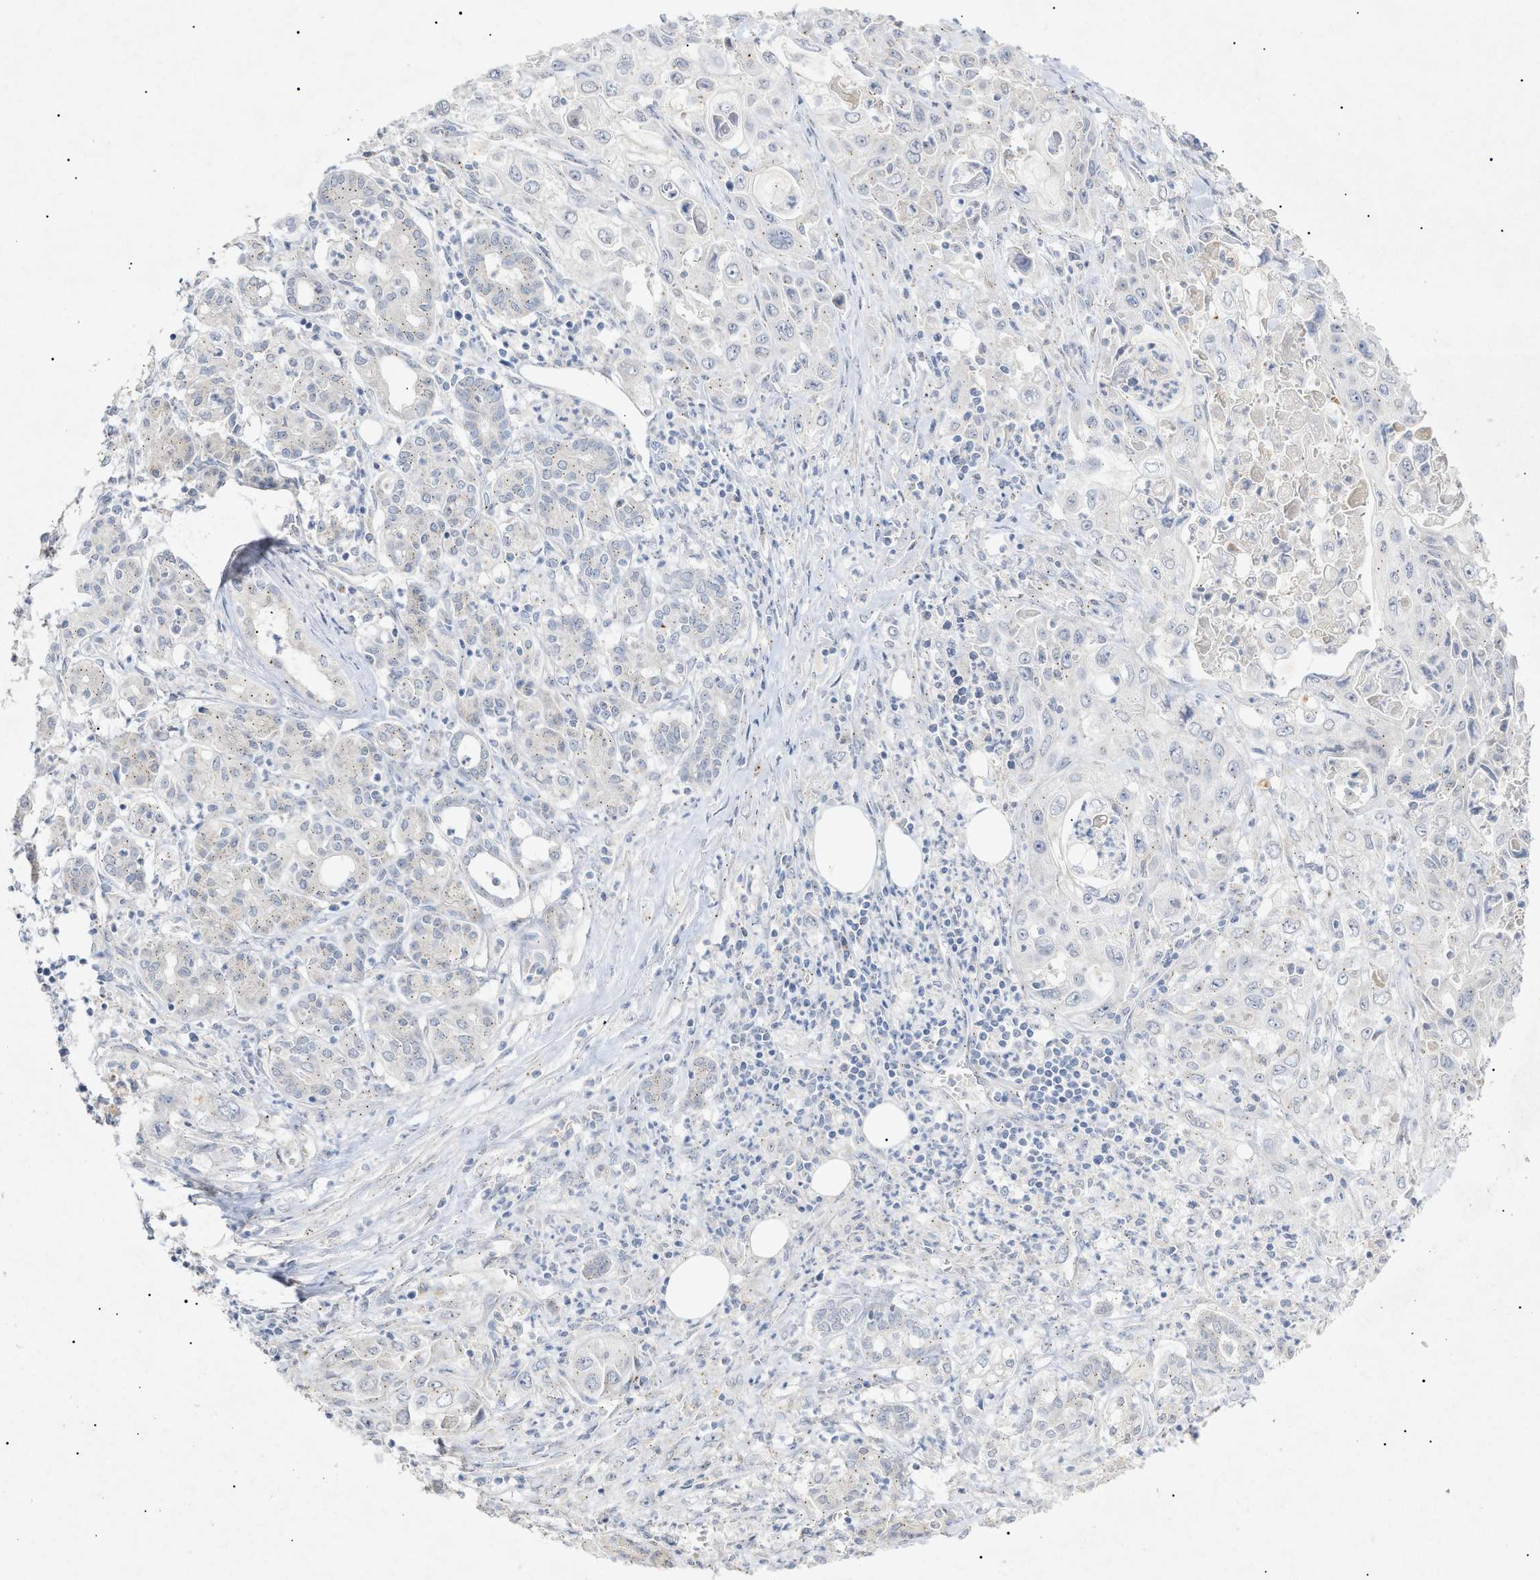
{"staining": {"intensity": "negative", "quantity": "none", "location": "none"}, "tissue": "pancreatic cancer", "cell_type": "Tumor cells", "image_type": "cancer", "snomed": [{"axis": "morphology", "description": "Adenocarcinoma, NOS"}, {"axis": "topography", "description": "Pancreas"}], "caption": "Immunohistochemistry of human pancreatic cancer demonstrates no expression in tumor cells.", "gene": "SLC25A31", "patient": {"sex": "male", "age": 70}}